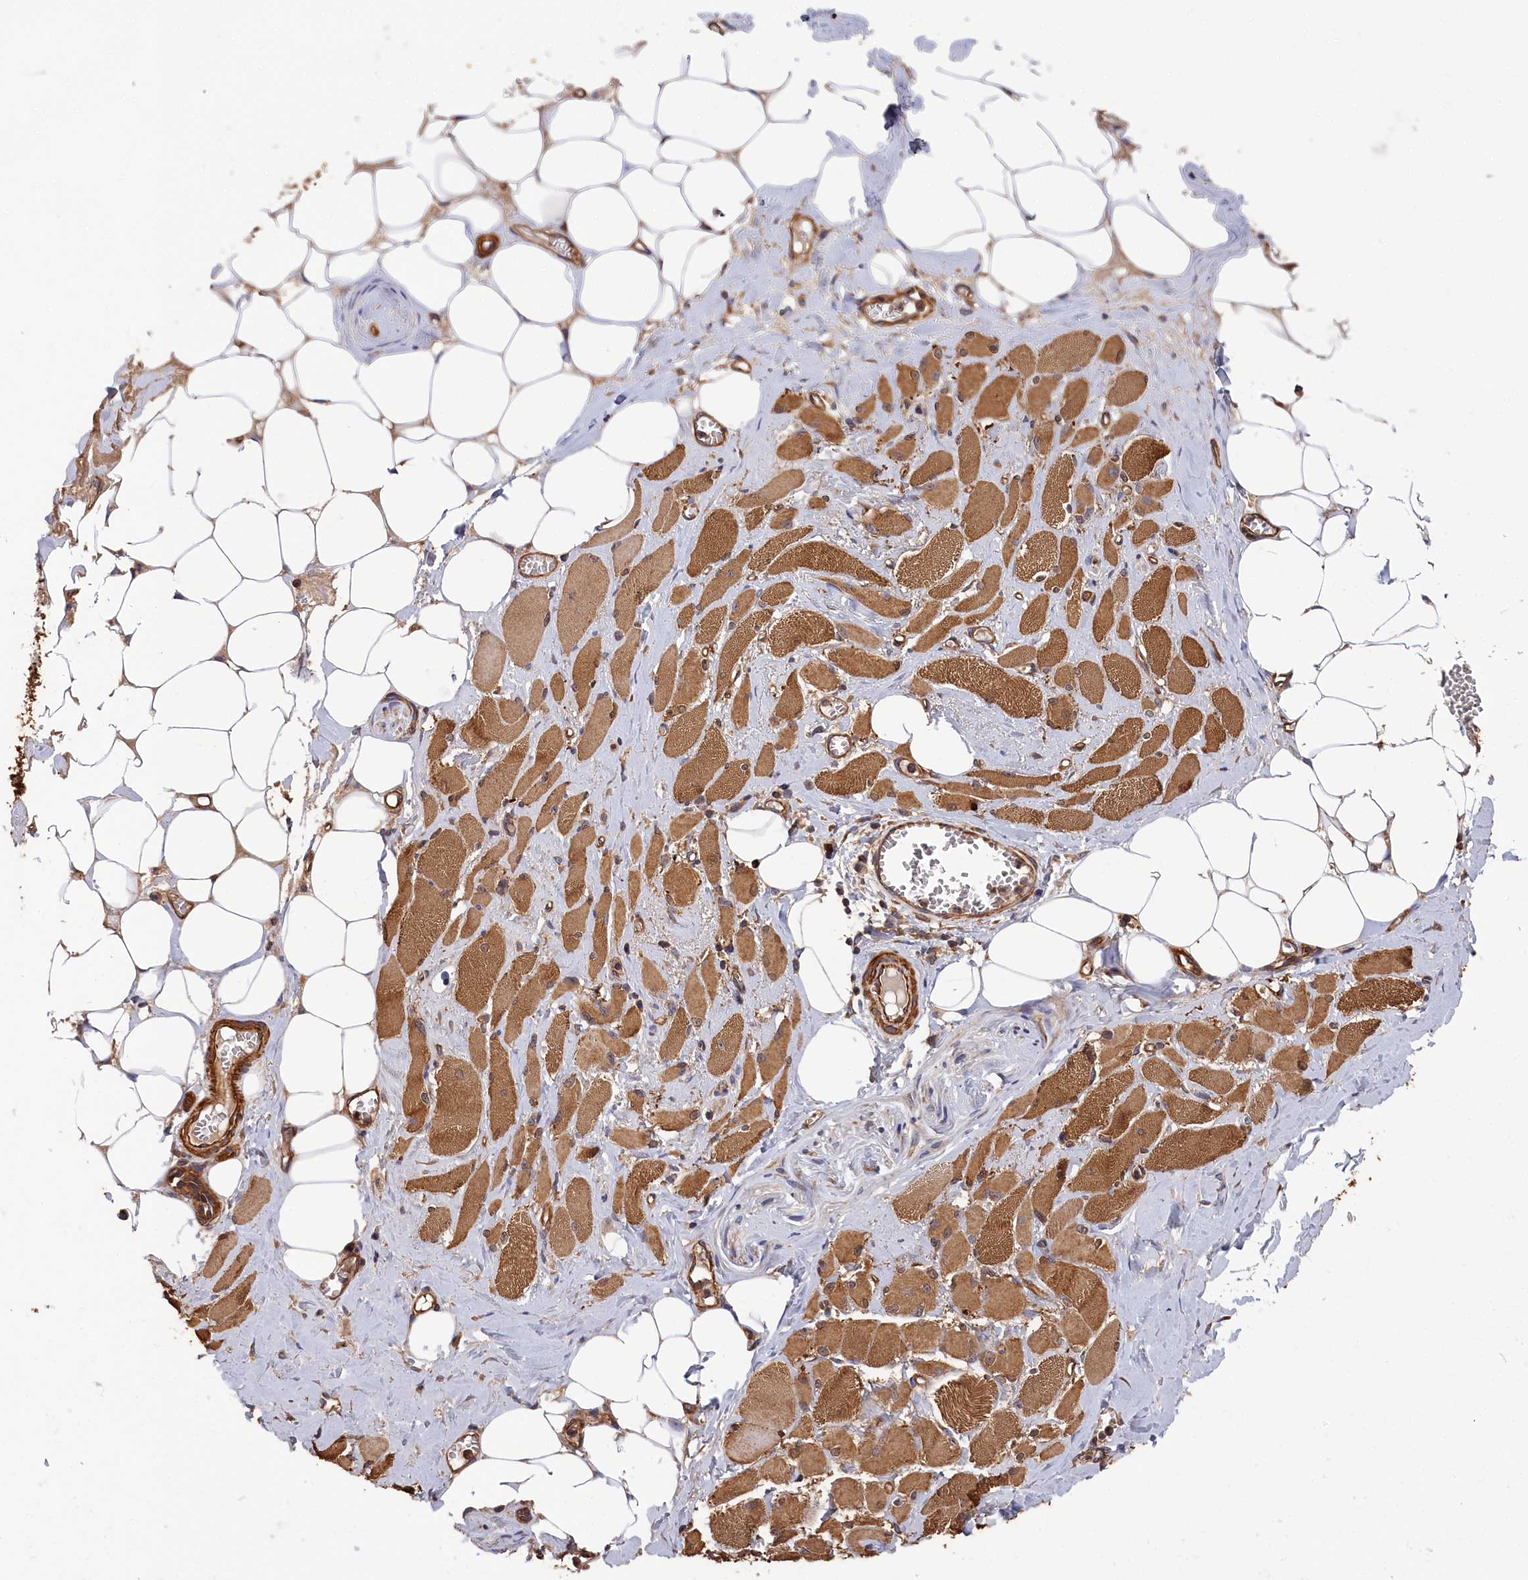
{"staining": {"intensity": "strong", "quantity": ">75%", "location": "cytoplasmic/membranous"}, "tissue": "skeletal muscle", "cell_type": "Myocytes", "image_type": "normal", "snomed": [{"axis": "morphology", "description": "Normal tissue, NOS"}, {"axis": "morphology", "description": "Basal cell carcinoma"}, {"axis": "topography", "description": "Skeletal muscle"}], "caption": "This is a histology image of immunohistochemistry (IHC) staining of normal skeletal muscle, which shows strong staining in the cytoplasmic/membranous of myocytes.", "gene": "LDHD", "patient": {"sex": "female", "age": 64}}